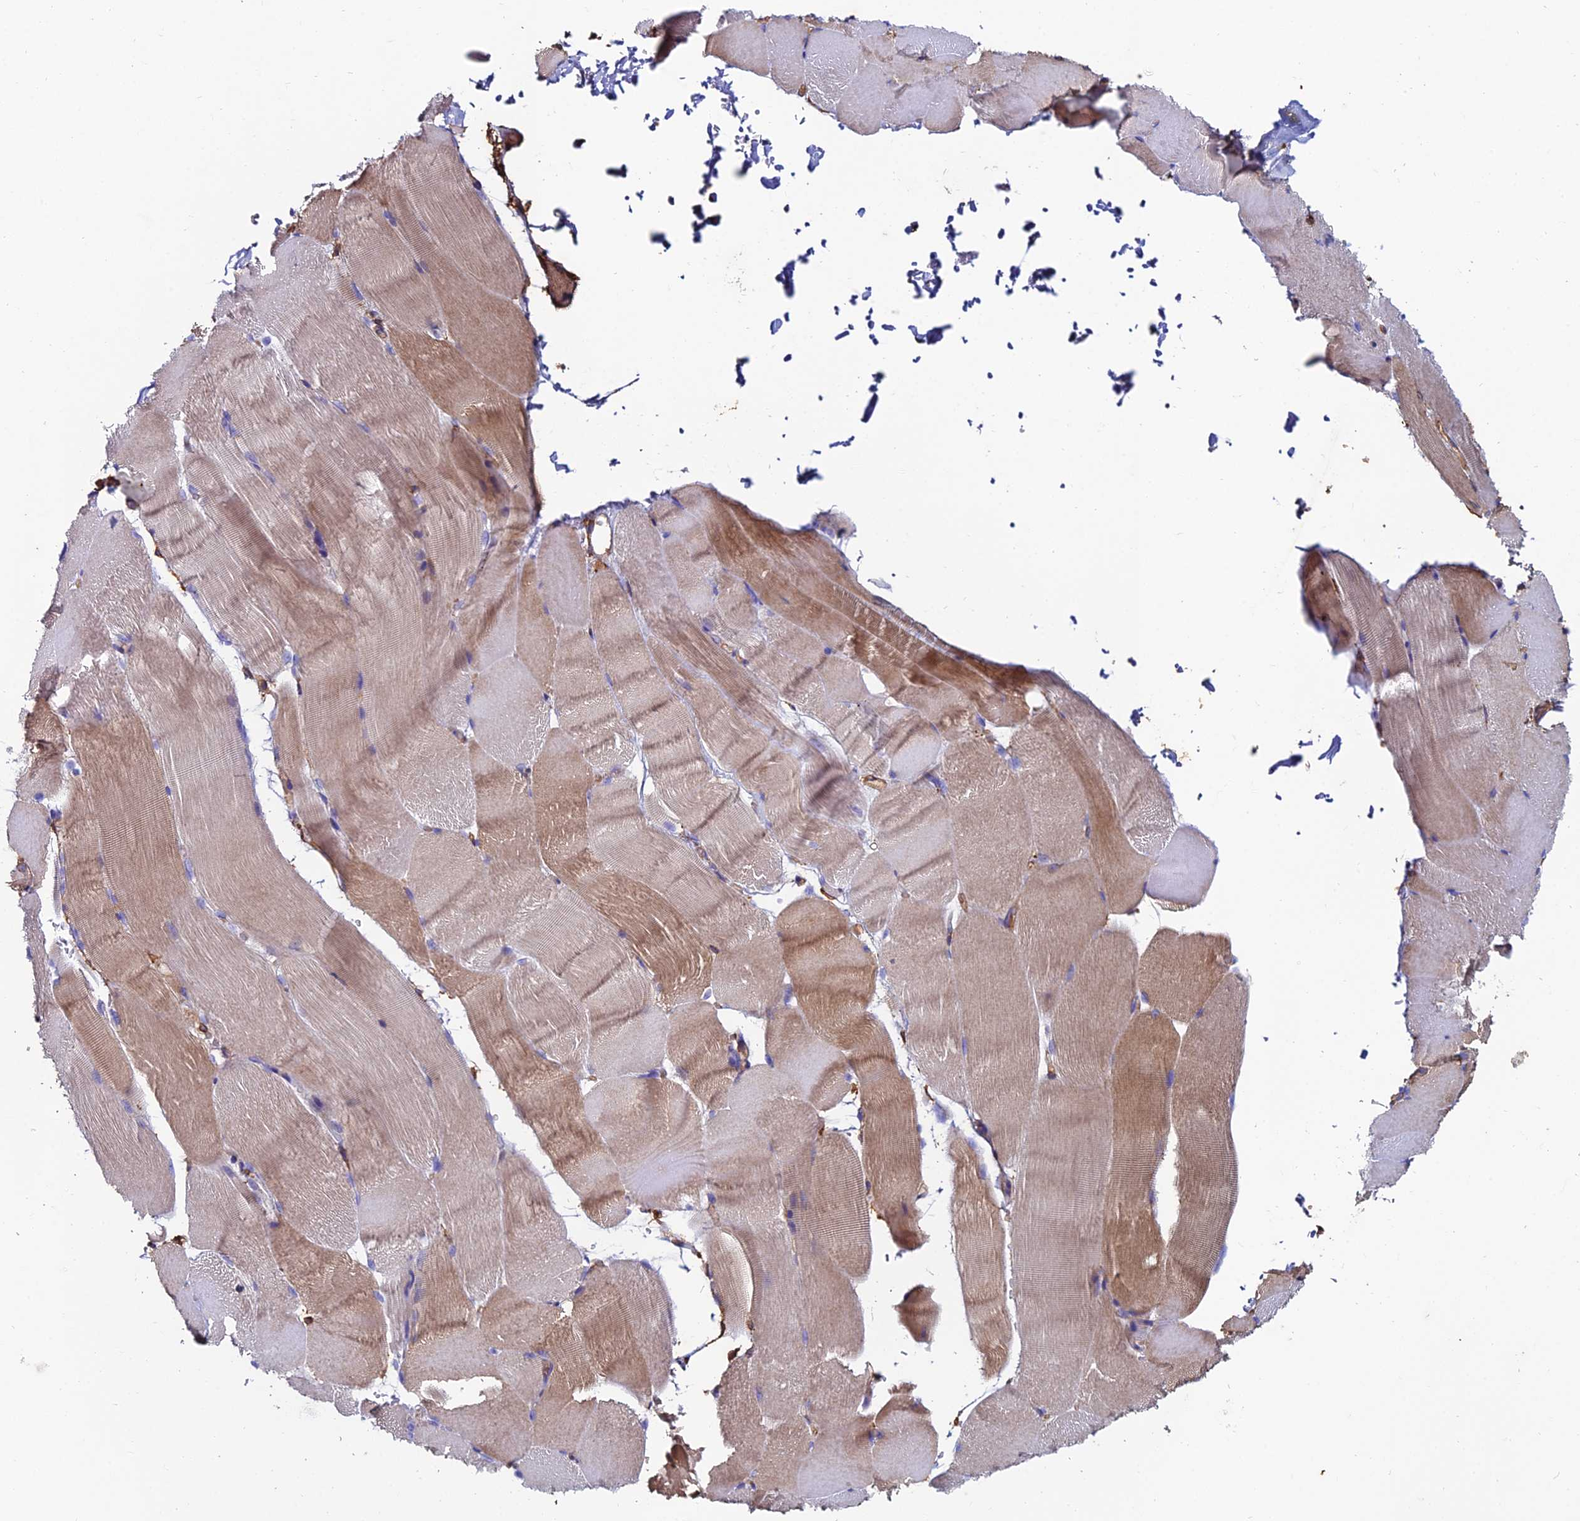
{"staining": {"intensity": "weak", "quantity": "25%-75%", "location": "cytoplasmic/membranous"}, "tissue": "skeletal muscle", "cell_type": "Myocytes", "image_type": "normal", "snomed": [{"axis": "morphology", "description": "Normal tissue, NOS"}, {"axis": "topography", "description": "Skeletal muscle"}, {"axis": "topography", "description": "Parathyroid gland"}], "caption": "The photomicrograph shows immunohistochemical staining of benign skeletal muscle. There is weak cytoplasmic/membranous expression is seen in about 25%-75% of myocytes. The protein of interest is shown in brown color, while the nuclei are stained blue.", "gene": "C6", "patient": {"sex": "female", "age": 37}}